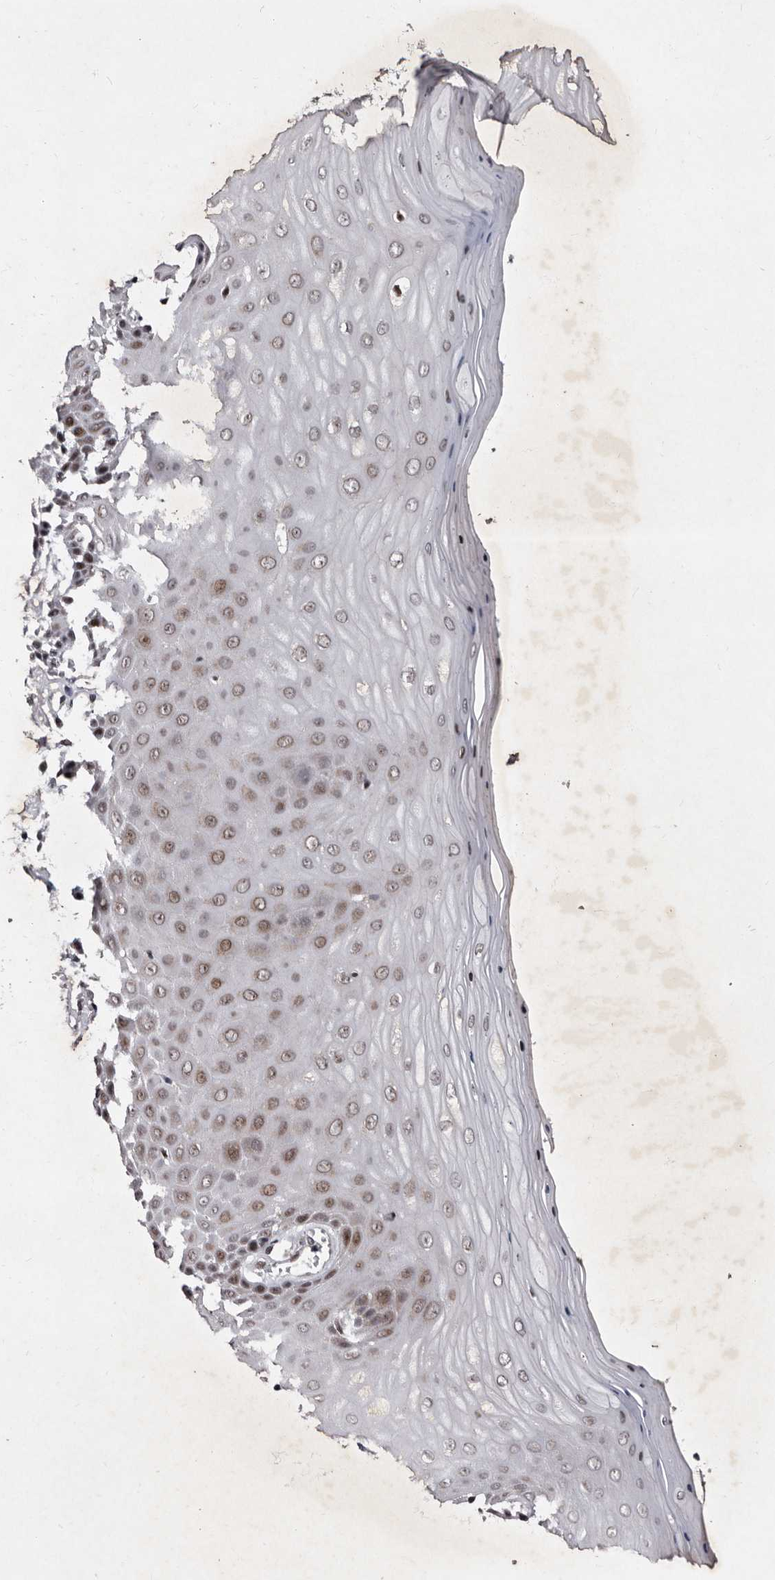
{"staining": {"intensity": "weak", "quantity": "<25%", "location": "nuclear"}, "tissue": "cervix", "cell_type": "Glandular cells", "image_type": "normal", "snomed": [{"axis": "morphology", "description": "Normal tissue, NOS"}, {"axis": "topography", "description": "Cervix"}], "caption": "IHC photomicrograph of benign human cervix stained for a protein (brown), which demonstrates no positivity in glandular cells. (Brightfield microscopy of DAB immunohistochemistry at high magnification).", "gene": "TNKS", "patient": {"sex": "female", "age": 55}}